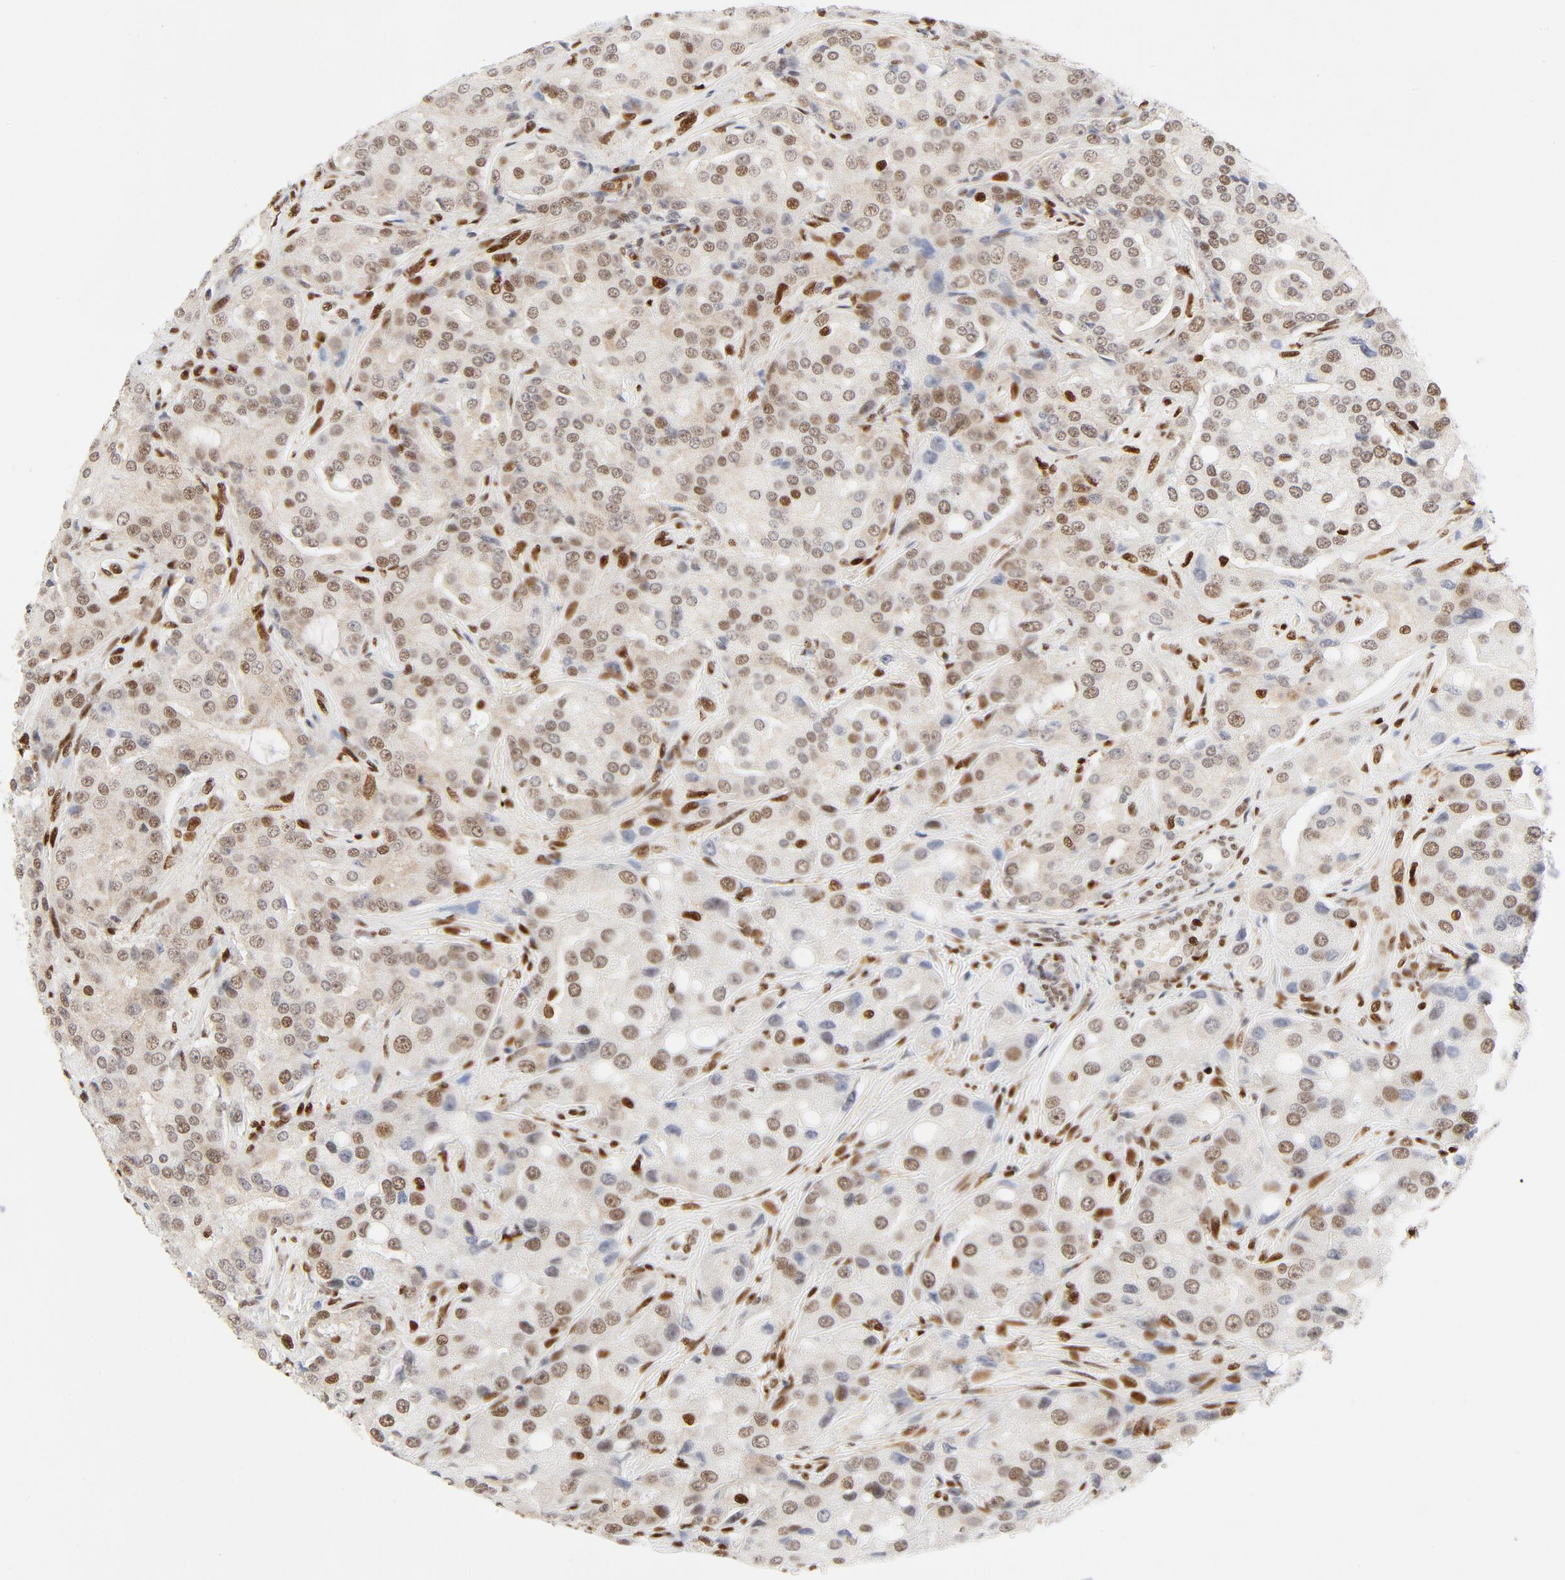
{"staining": {"intensity": "weak", "quantity": "<25%", "location": "nuclear"}, "tissue": "prostate cancer", "cell_type": "Tumor cells", "image_type": "cancer", "snomed": [{"axis": "morphology", "description": "Adenocarcinoma, High grade"}, {"axis": "topography", "description": "Prostate"}], "caption": "An immunohistochemistry histopathology image of prostate adenocarcinoma (high-grade) is shown. There is no staining in tumor cells of prostate adenocarcinoma (high-grade).", "gene": "MEF2A", "patient": {"sex": "male", "age": 72}}